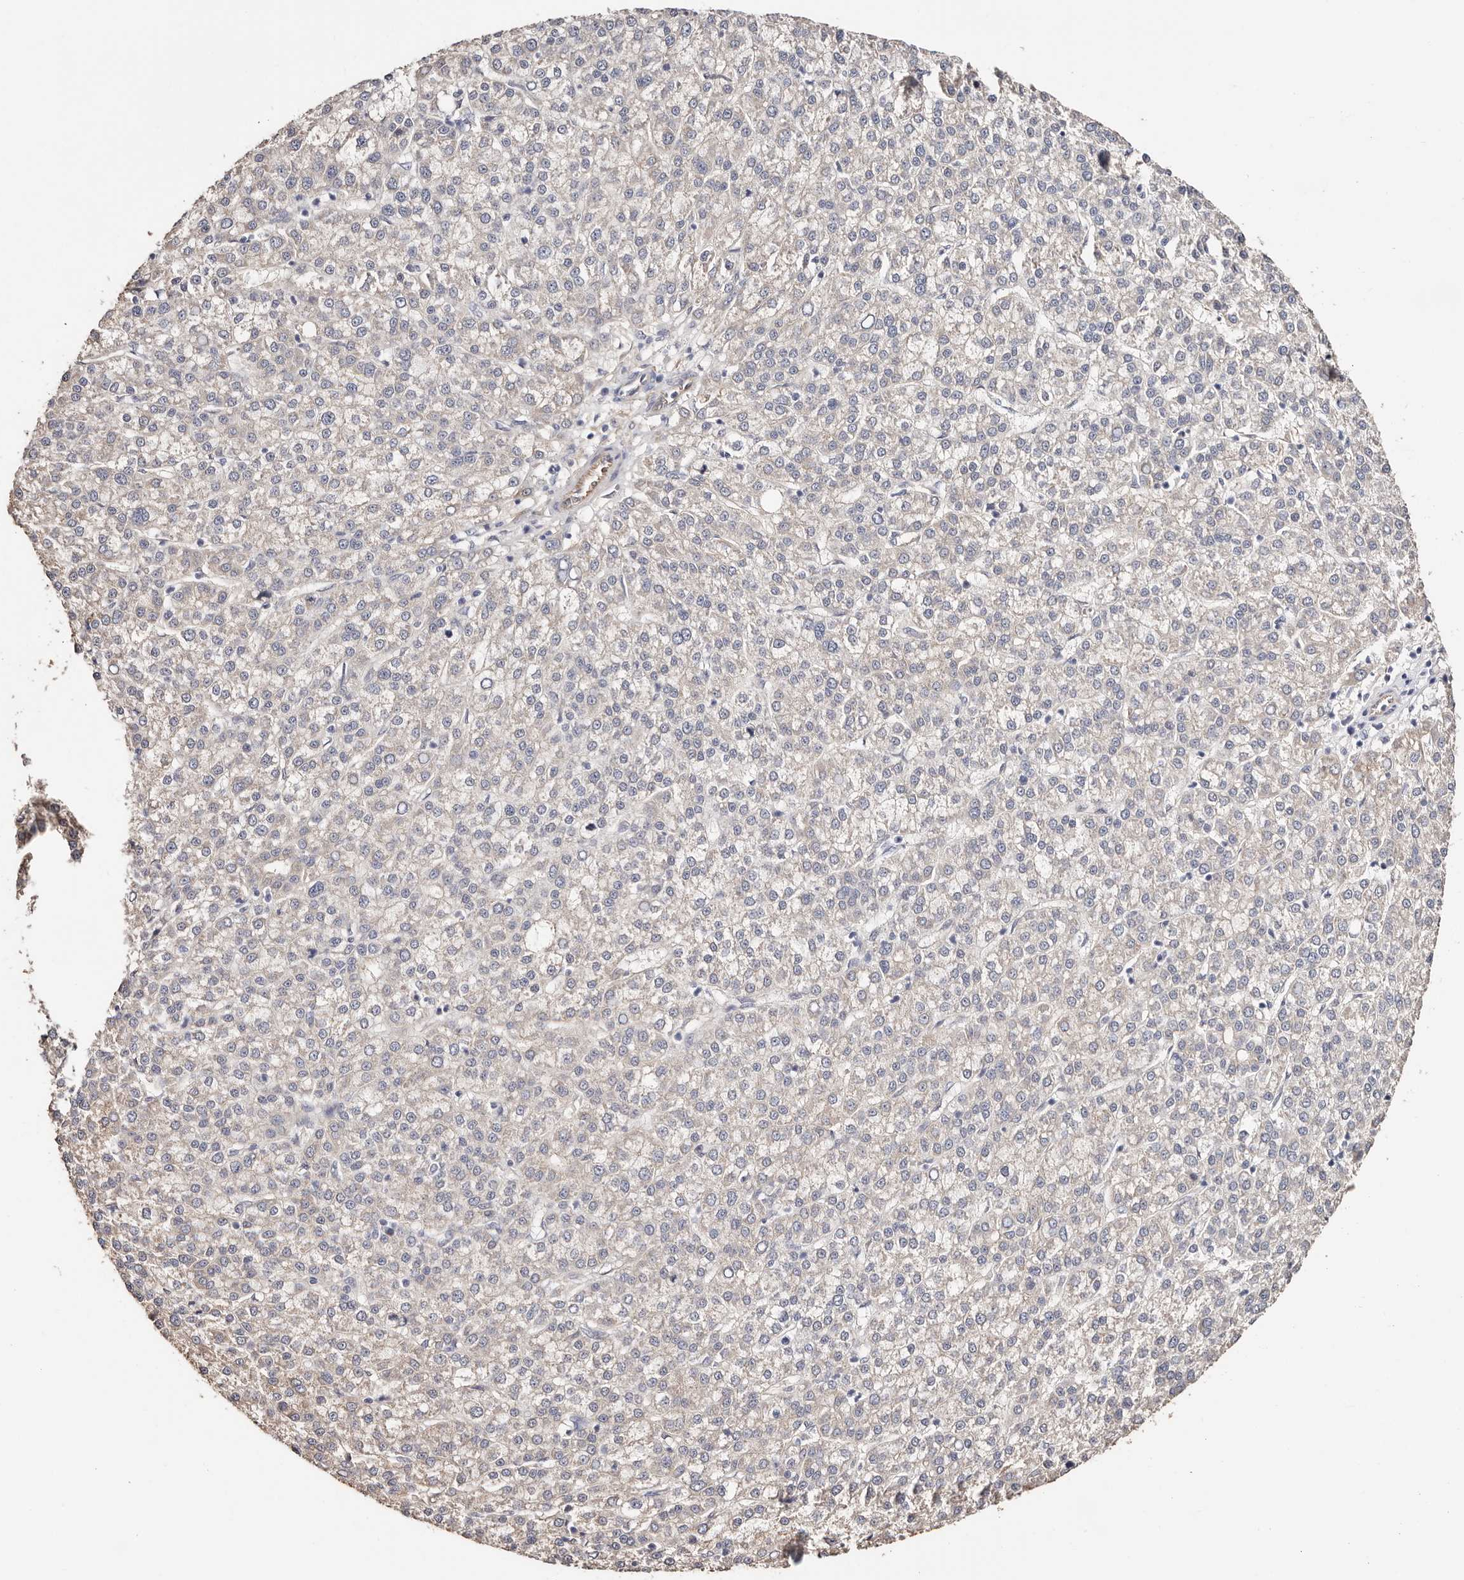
{"staining": {"intensity": "negative", "quantity": "none", "location": "none"}, "tissue": "liver cancer", "cell_type": "Tumor cells", "image_type": "cancer", "snomed": [{"axis": "morphology", "description": "Carcinoma, Hepatocellular, NOS"}, {"axis": "topography", "description": "Liver"}], "caption": "This is an immunohistochemistry image of human liver cancer. There is no expression in tumor cells.", "gene": "TGM2", "patient": {"sex": "female", "age": 58}}